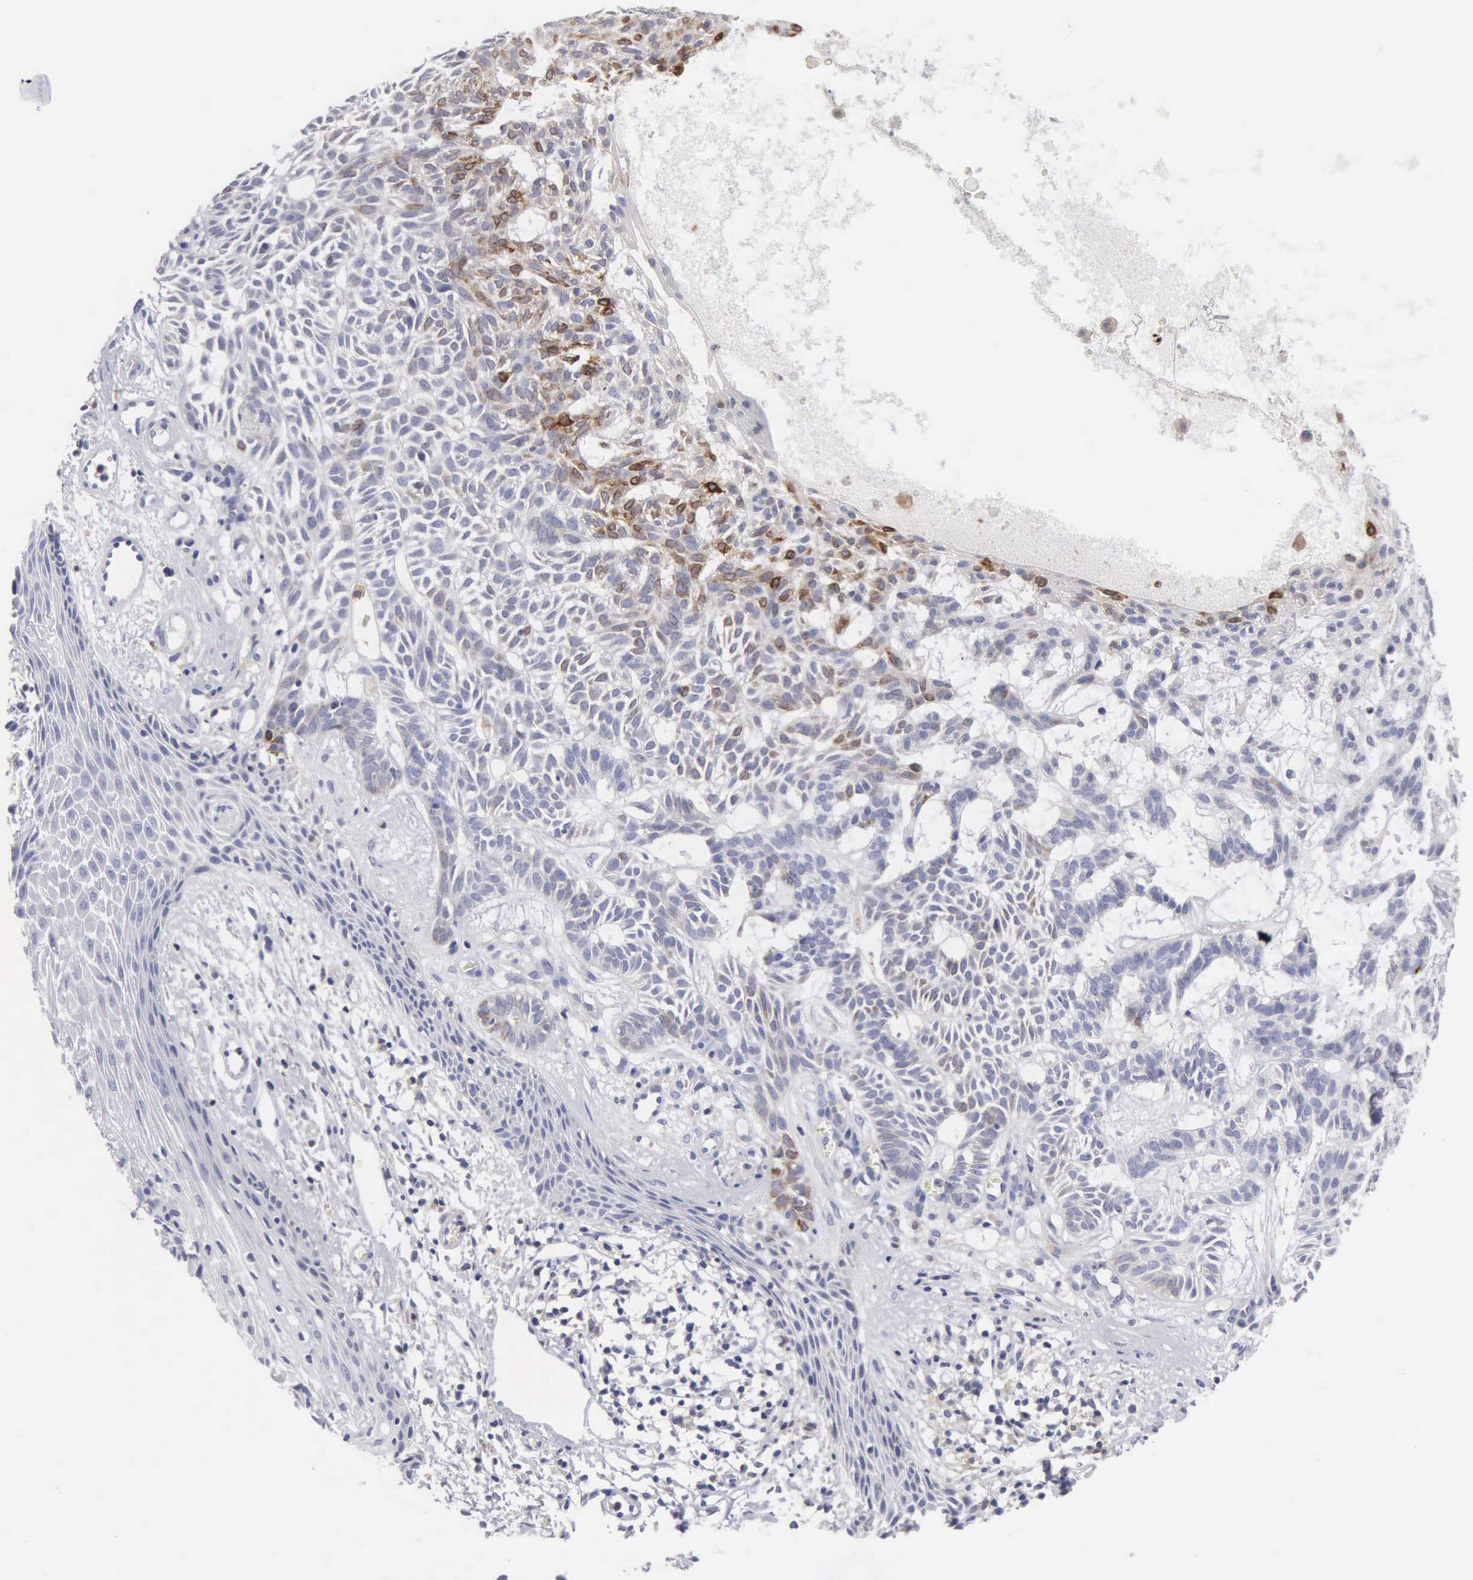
{"staining": {"intensity": "negative", "quantity": "none", "location": "none"}, "tissue": "skin cancer", "cell_type": "Tumor cells", "image_type": "cancer", "snomed": [{"axis": "morphology", "description": "Basal cell carcinoma"}, {"axis": "topography", "description": "Skin"}], "caption": "The immunohistochemistry (IHC) micrograph has no significant positivity in tumor cells of basal cell carcinoma (skin) tissue. (DAB (3,3'-diaminobenzidine) IHC, high magnification).", "gene": "PTGS2", "patient": {"sex": "male", "age": 75}}